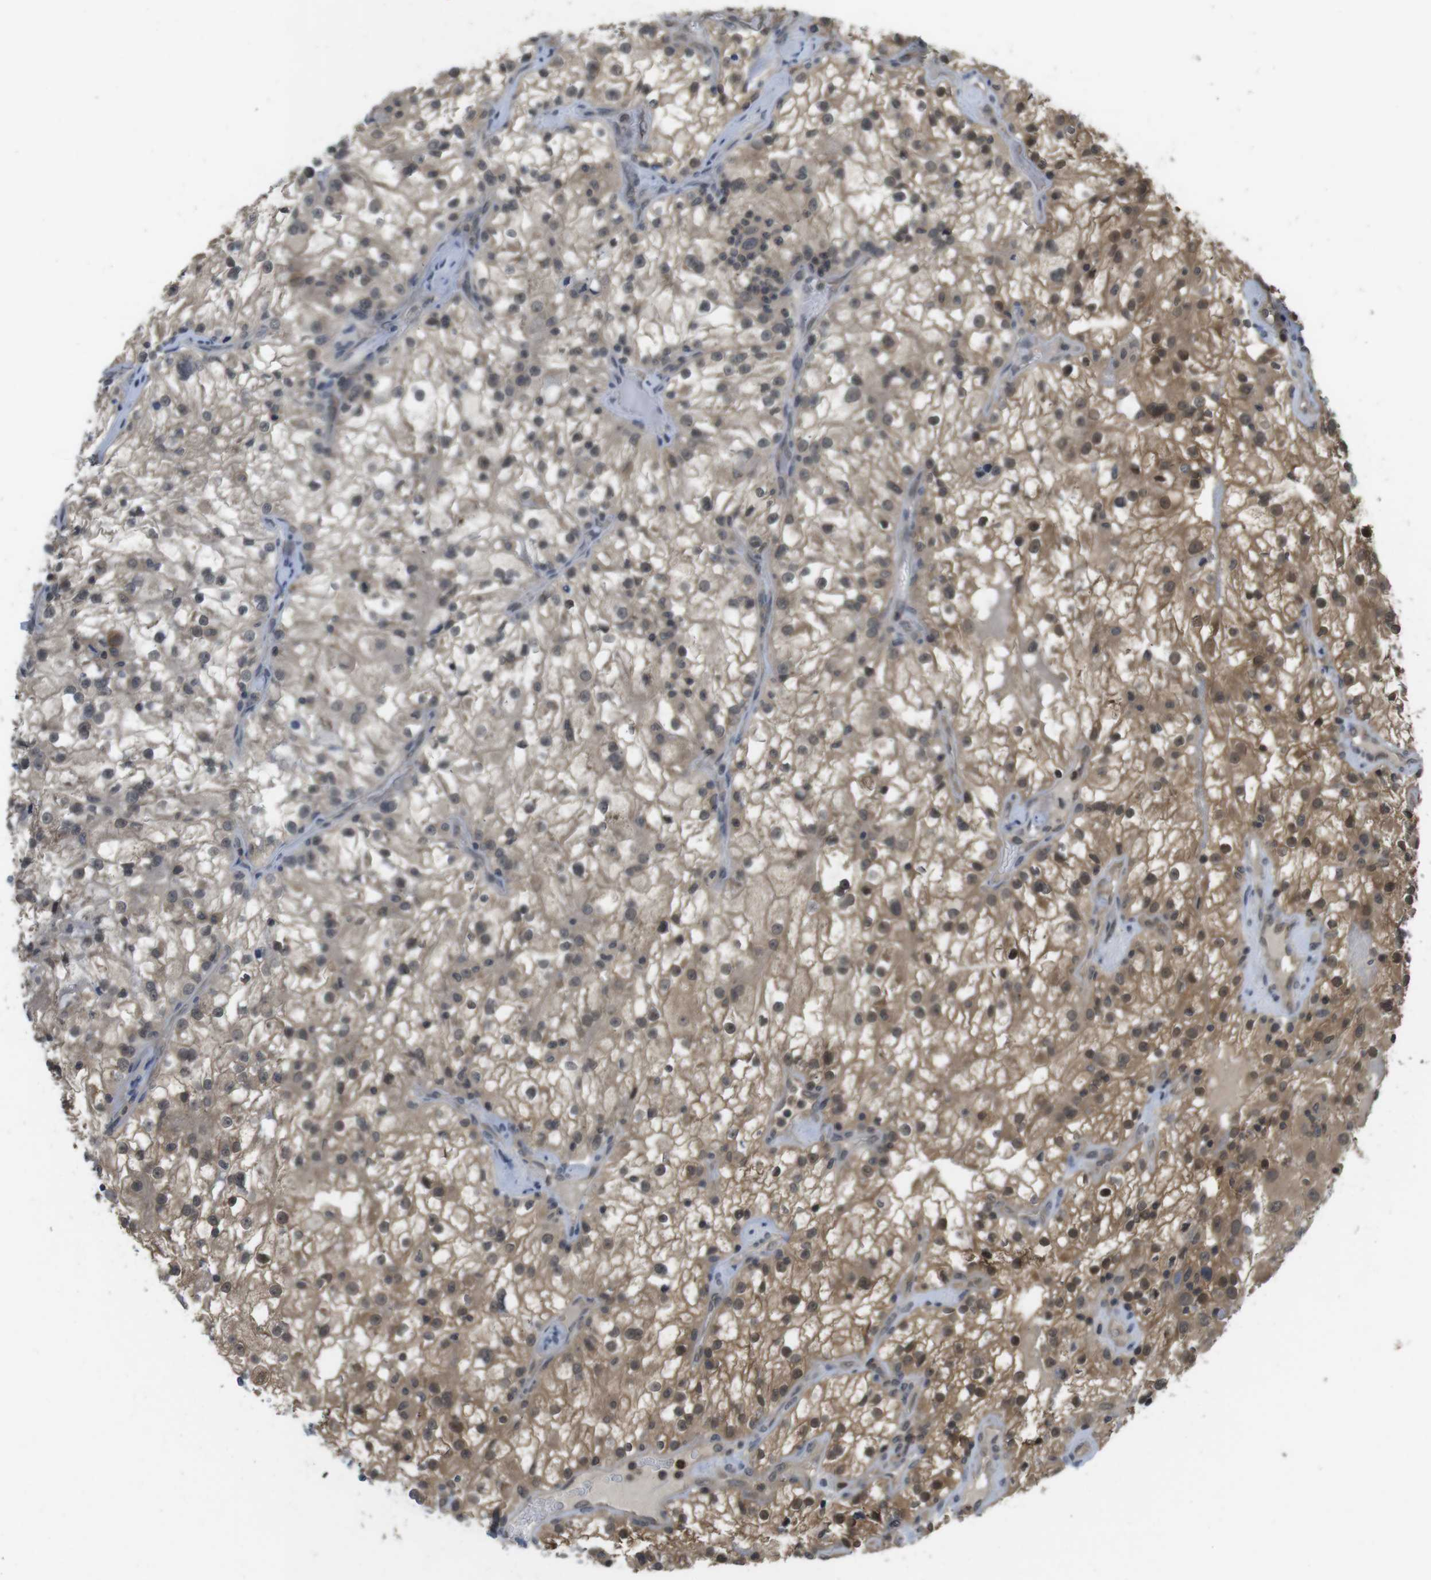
{"staining": {"intensity": "moderate", "quantity": ">75%", "location": "cytoplasmic/membranous"}, "tissue": "renal cancer", "cell_type": "Tumor cells", "image_type": "cancer", "snomed": [{"axis": "morphology", "description": "Adenocarcinoma, NOS"}, {"axis": "topography", "description": "Kidney"}], "caption": "Immunohistochemistry image of neoplastic tissue: adenocarcinoma (renal) stained using immunohistochemistry exhibits medium levels of moderate protein expression localized specifically in the cytoplasmic/membranous of tumor cells, appearing as a cytoplasmic/membranous brown color.", "gene": "FADD", "patient": {"sex": "female", "age": 52}}